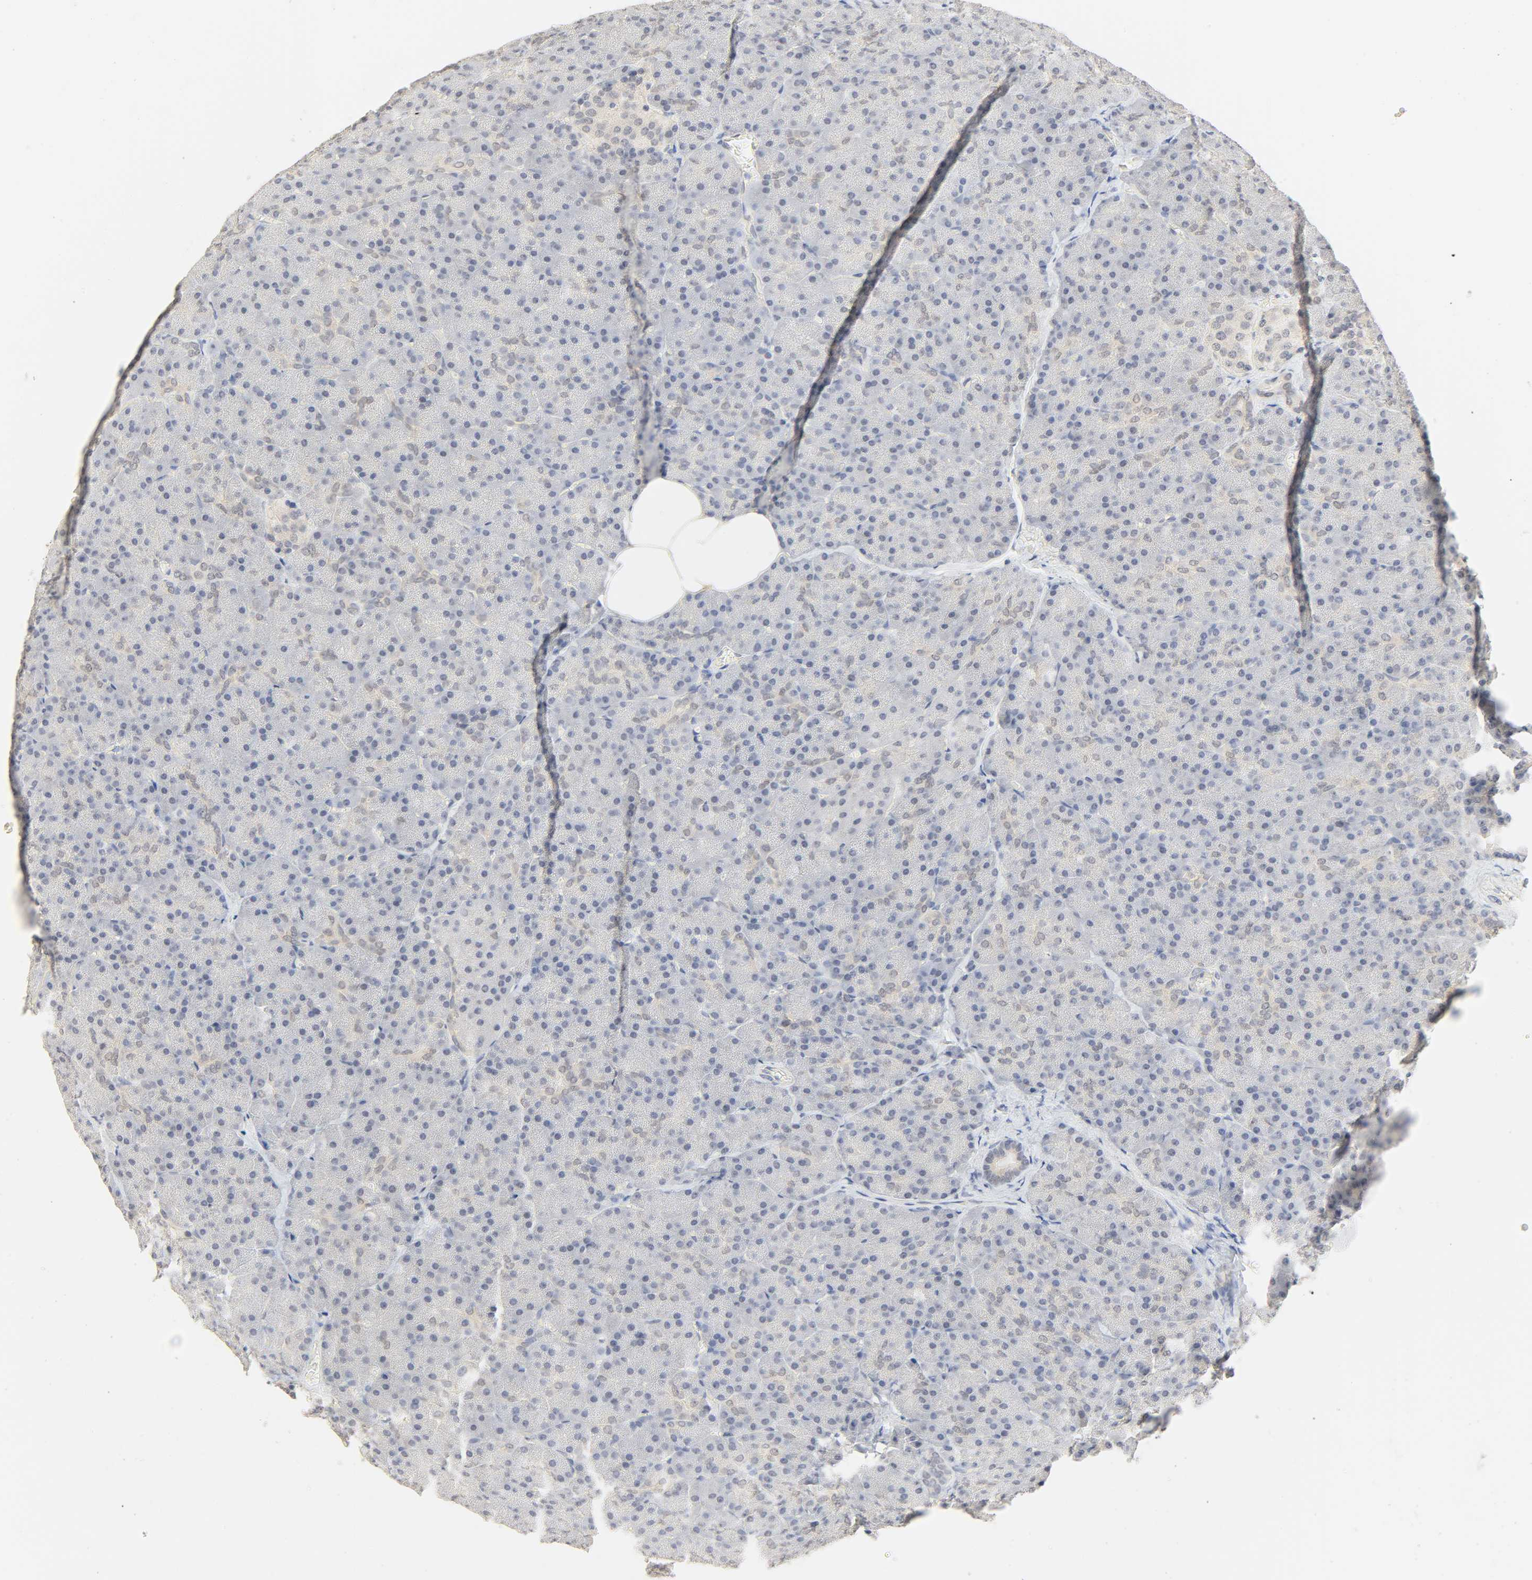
{"staining": {"intensity": "weak", "quantity": "<25%", "location": "cytoplasmic/membranous"}, "tissue": "pancreas", "cell_type": "Exocrine glandular cells", "image_type": "normal", "snomed": [{"axis": "morphology", "description": "Normal tissue, NOS"}, {"axis": "topography", "description": "Pancreas"}], "caption": "DAB (3,3'-diaminobenzidine) immunohistochemical staining of unremarkable pancreas reveals no significant positivity in exocrine glandular cells. The staining is performed using DAB brown chromogen with nuclei counter-stained in using hematoxylin.", "gene": "ACSS2", "patient": {"sex": "female", "age": 35}}